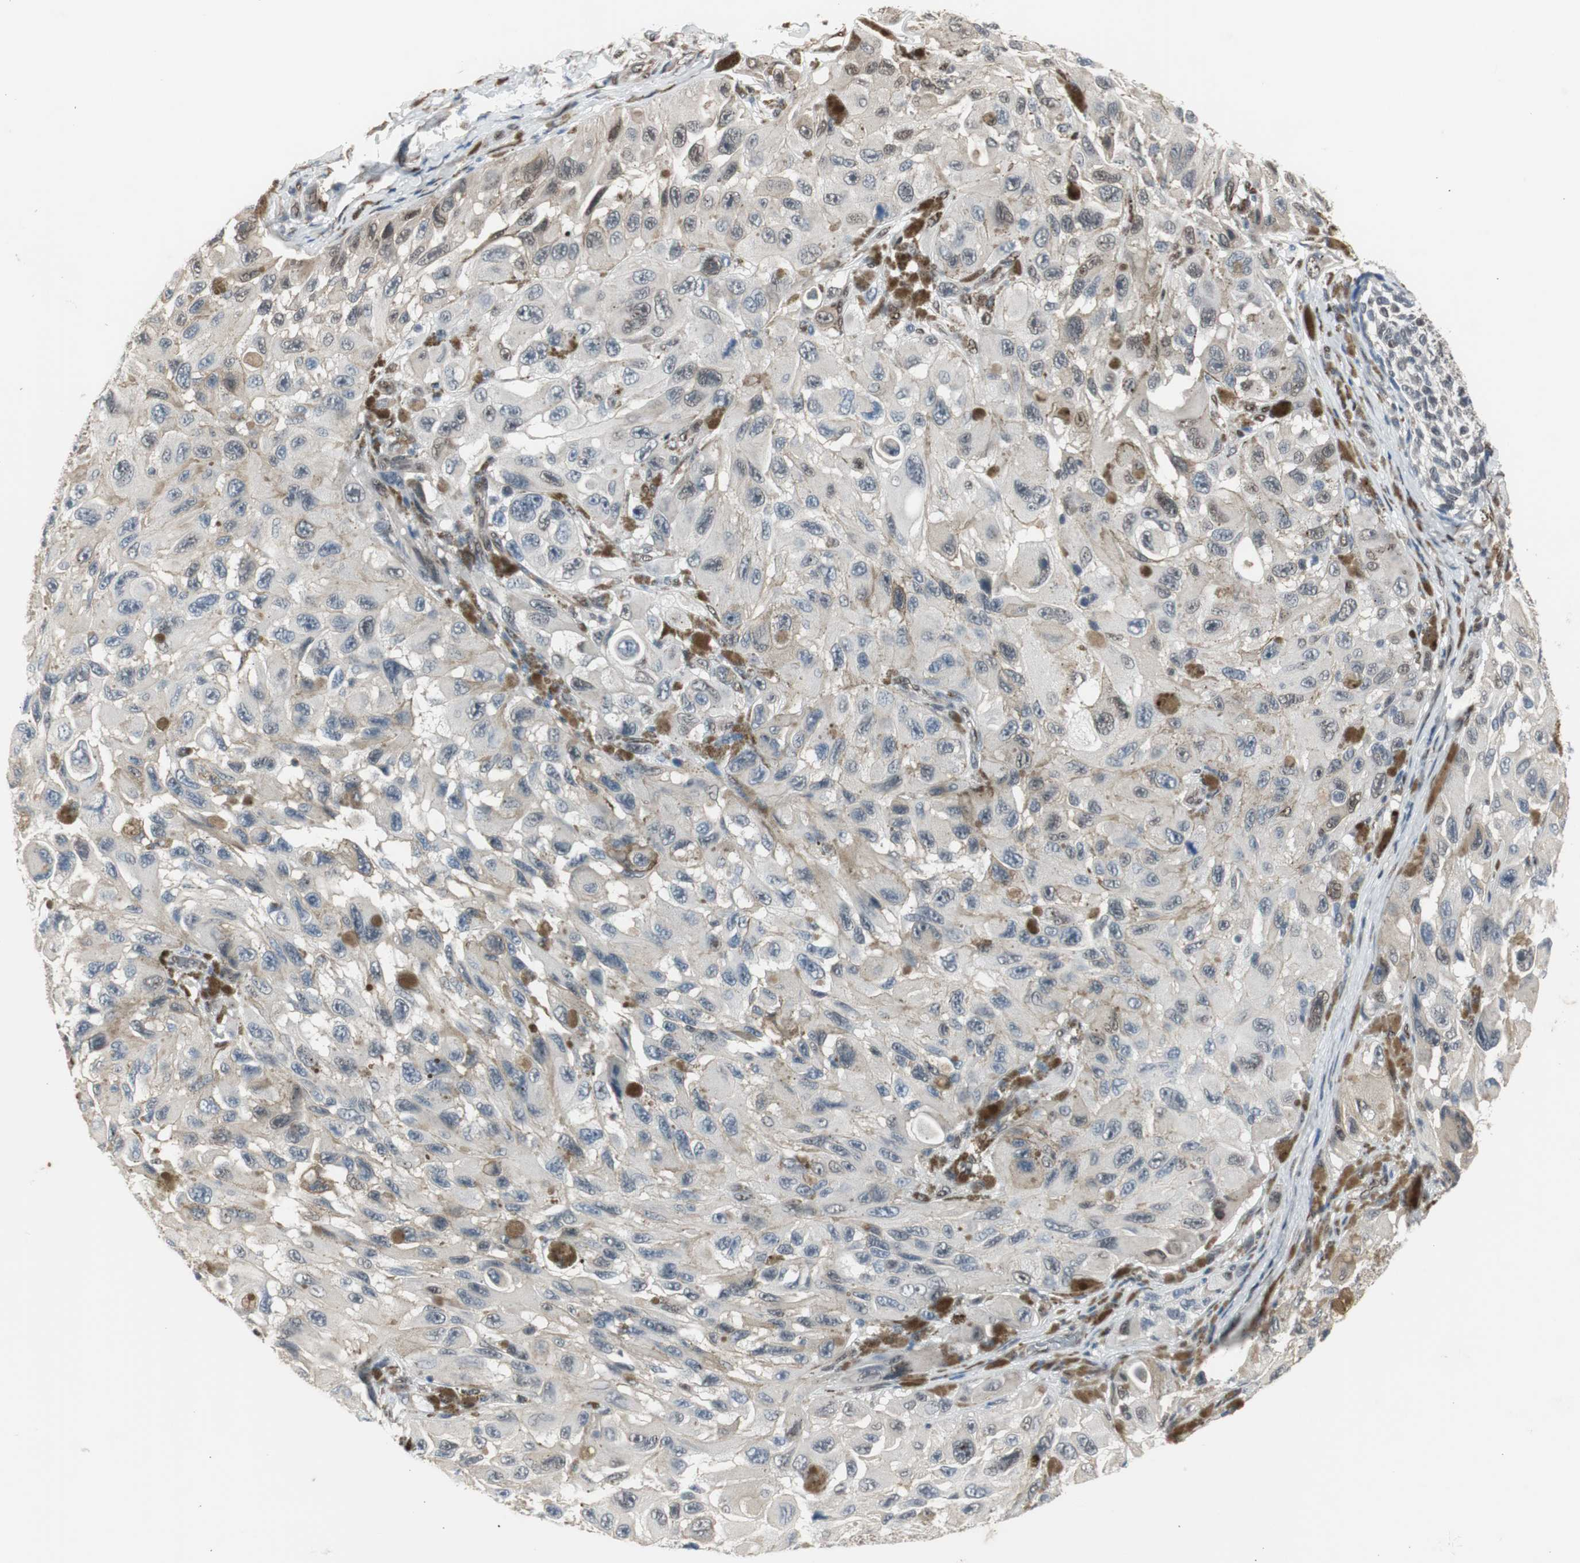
{"staining": {"intensity": "moderate", "quantity": "<25%", "location": "cytoplasmic/membranous,nuclear"}, "tissue": "melanoma", "cell_type": "Tumor cells", "image_type": "cancer", "snomed": [{"axis": "morphology", "description": "Malignant melanoma, NOS"}, {"axis": "topography", "description": "Skin"}], "caption": "IHC micrograph of human malignant melanoma stained for a protein (brown), which shows low levels of moderate cytoplasmic/membranous and nuclear staining in about <25% of tumor cells.", "gene": "PML", "patient": {"sex": "female", "age": 73}}